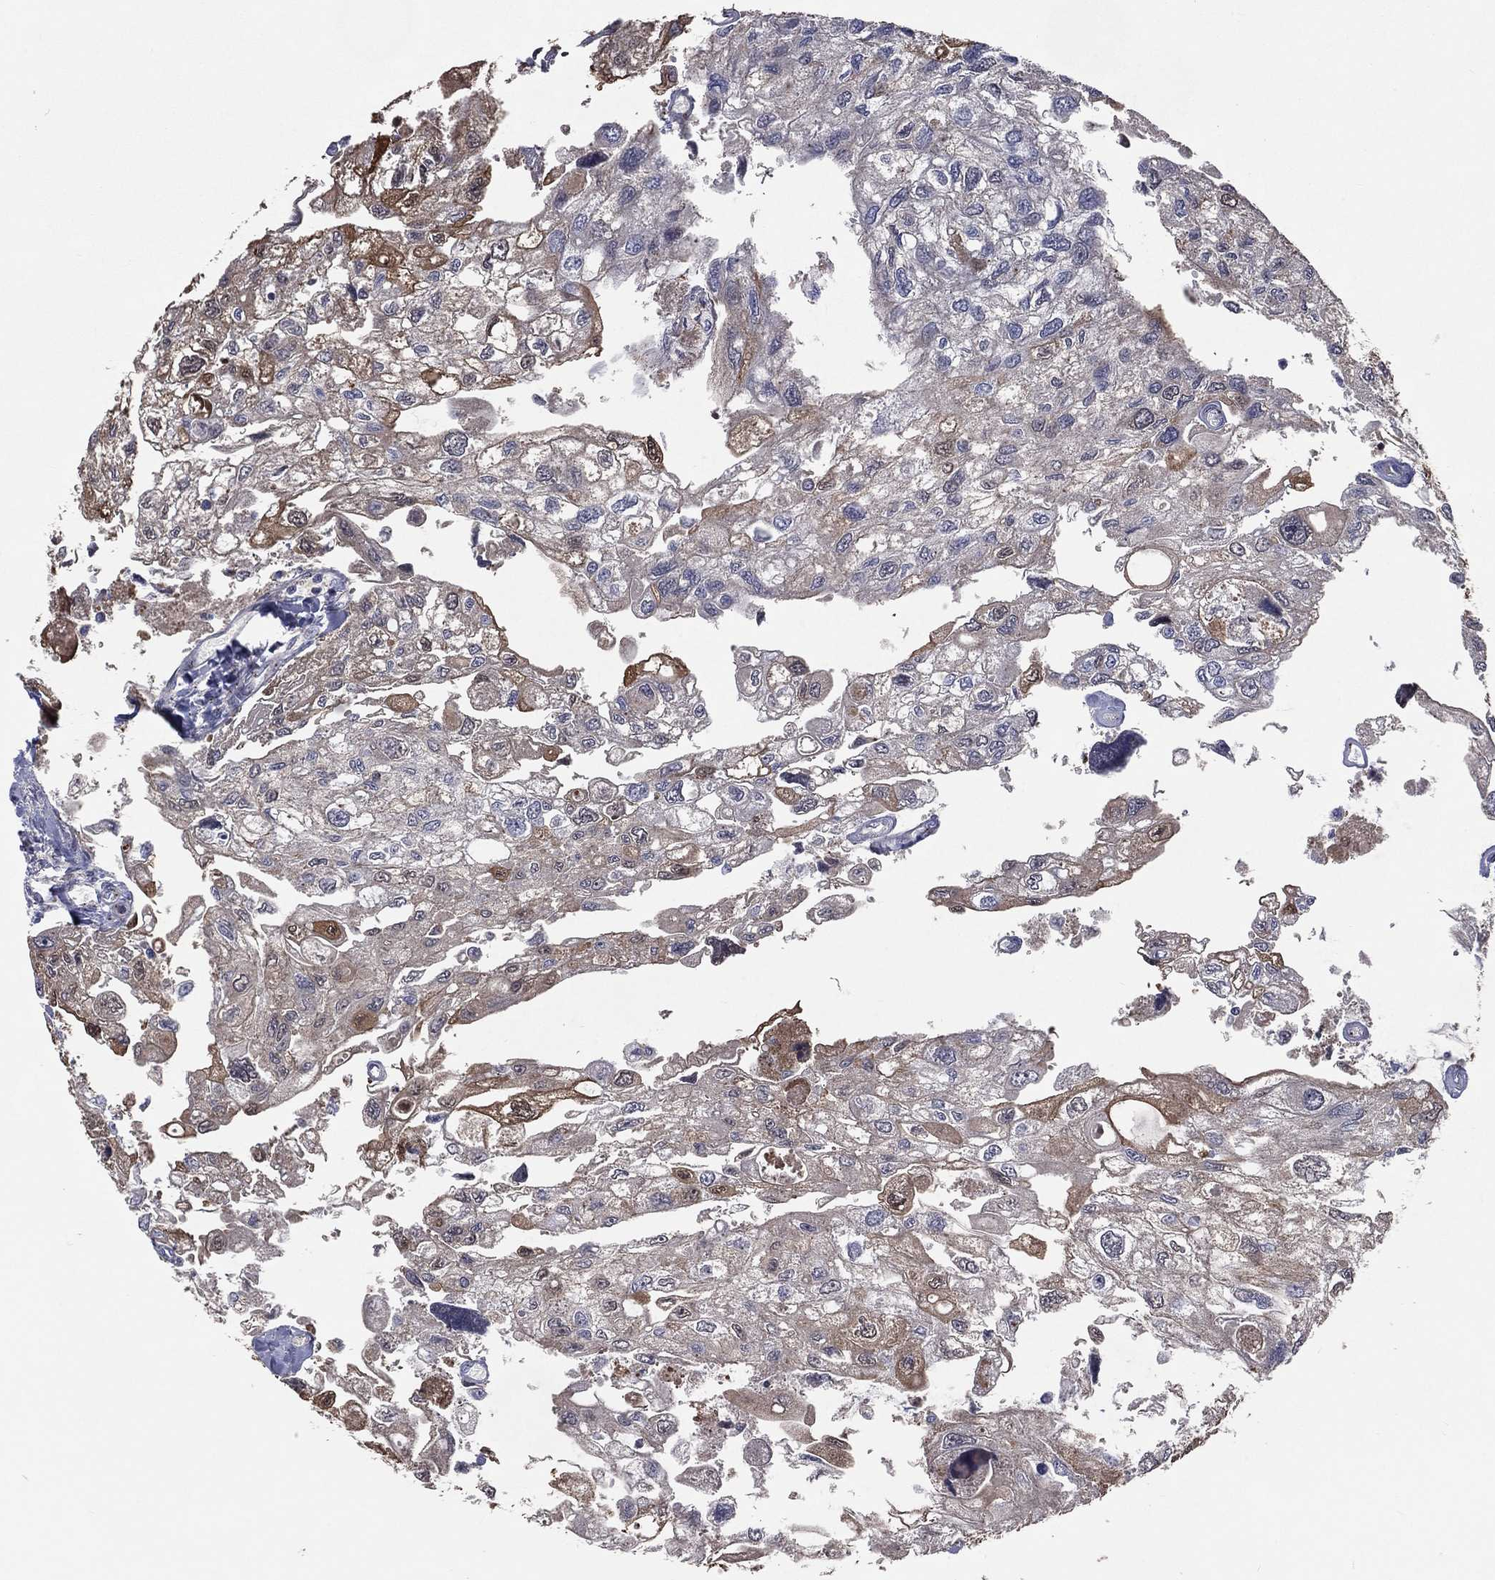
{"staining": {"intensity": "moderate", "quantity": "25%-75%", "location": "cytoplasmic/membranous"}, "tissue": "urothelial cancer", "cell_type": "Tumor cells", "image_type": "cancer", "snomed": [{"axis": "morphology", "description": "Urothelial carcinoma, High grade"}, {"axis": "topography", "description": "Urinary bladder"}], "caption": "Urothelial carcinoma (high-grade) stained for a protein (brown) shows moderate cytoplasmic/membranous positive expression in about 25%-75% of tumor cells.", "gene": "CROCC", "patient": {"sex": "male", "age": 59}}